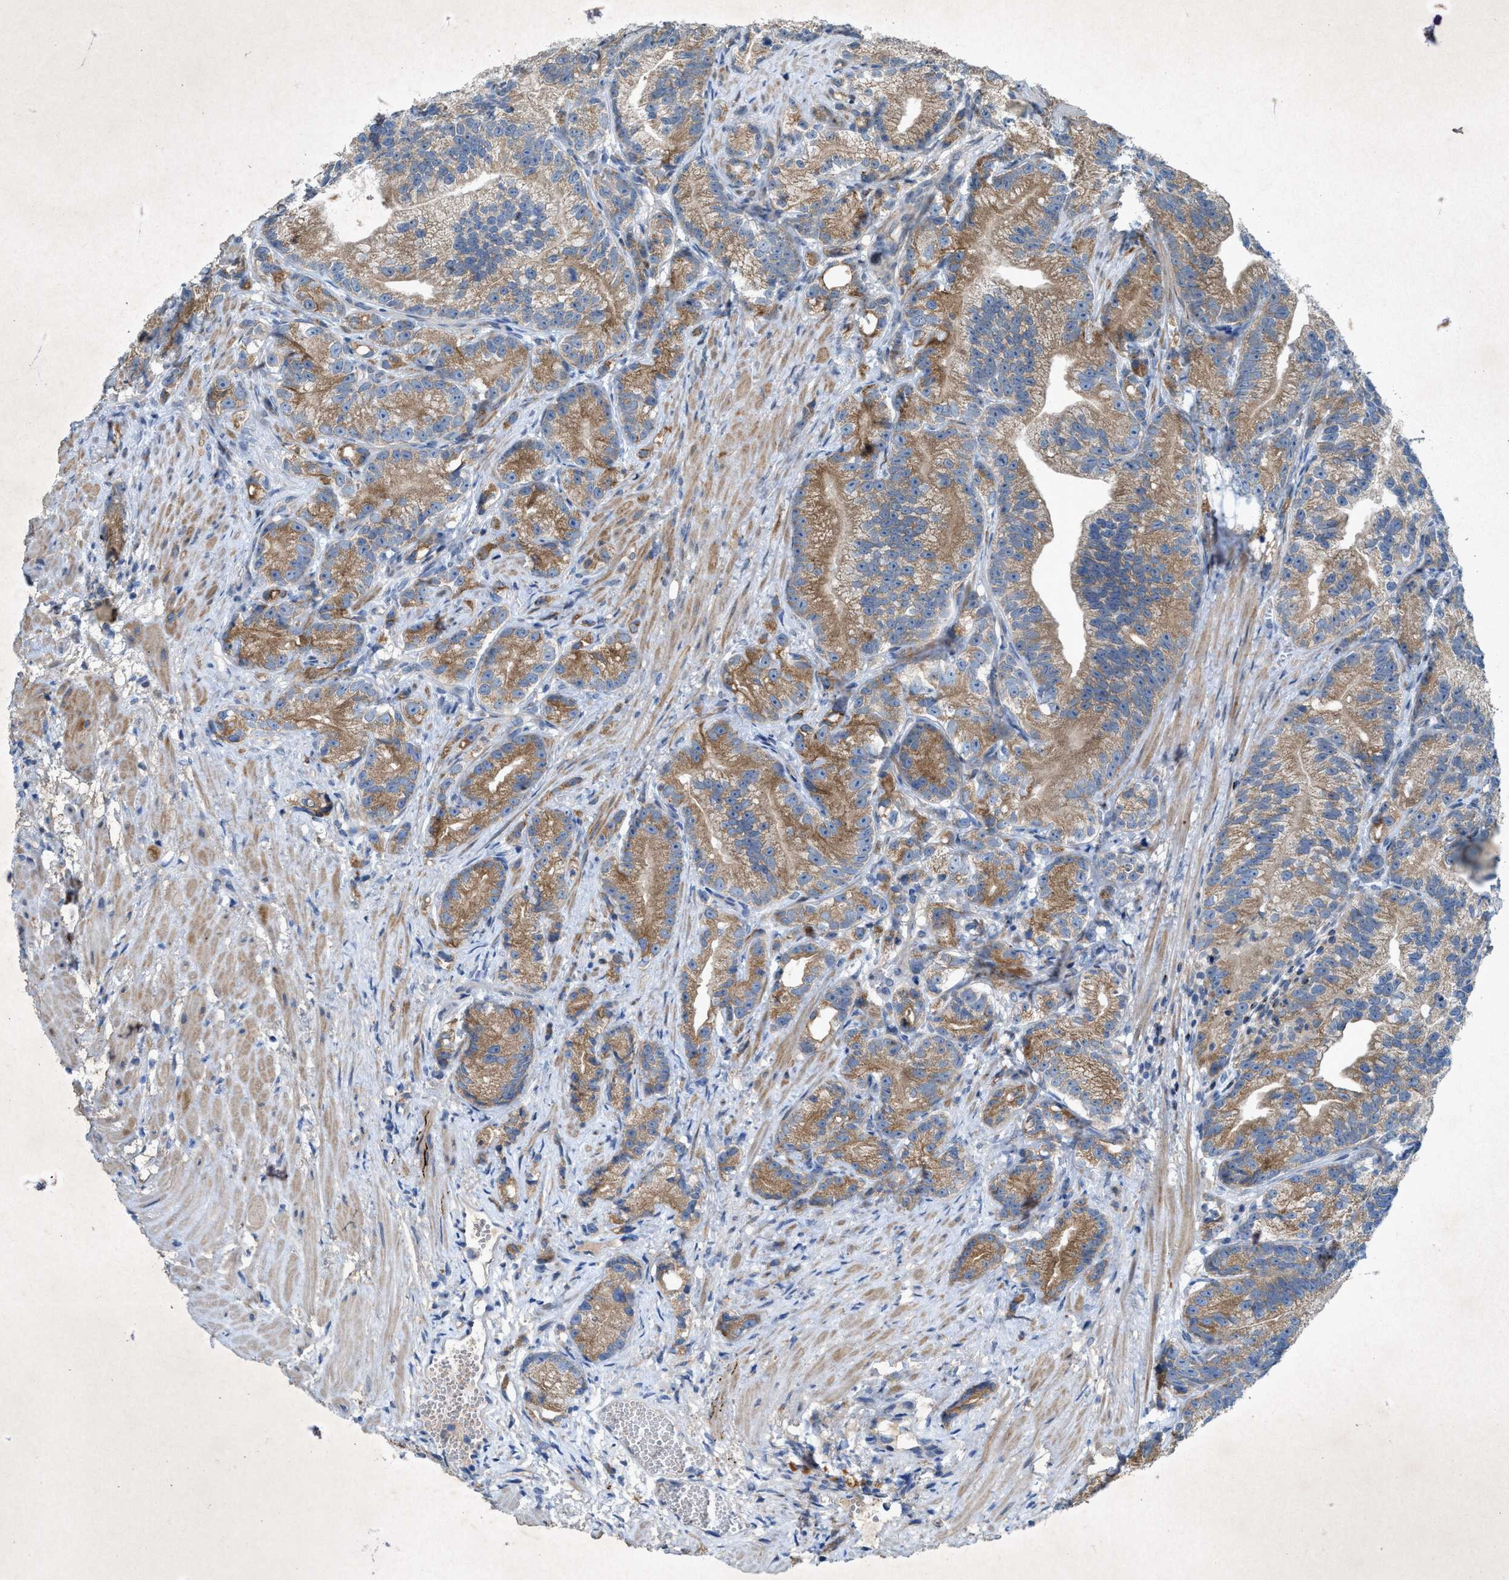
{"staining": {"intensity": "moderate", "quantity": "25%-75%", "location": "cytoplasmic/membranous"}, "tissue": "prostate cancer", "cell_type": "Tumor cells", "image_type": "cancer", "snomed": [{"axis": "morphology", "description": "Adenocarcinoma, Low grade"}, {"axis": "topography", "description": "Prostate"}], "caption": "Prostate cancer stained for a protein (brown) displays moderate cytoplasmic/membranous positive expression in approximately 25%-75% of tumor cells.", "gene": "URGCP", "patient": {"sex": "male", "age": 89}}